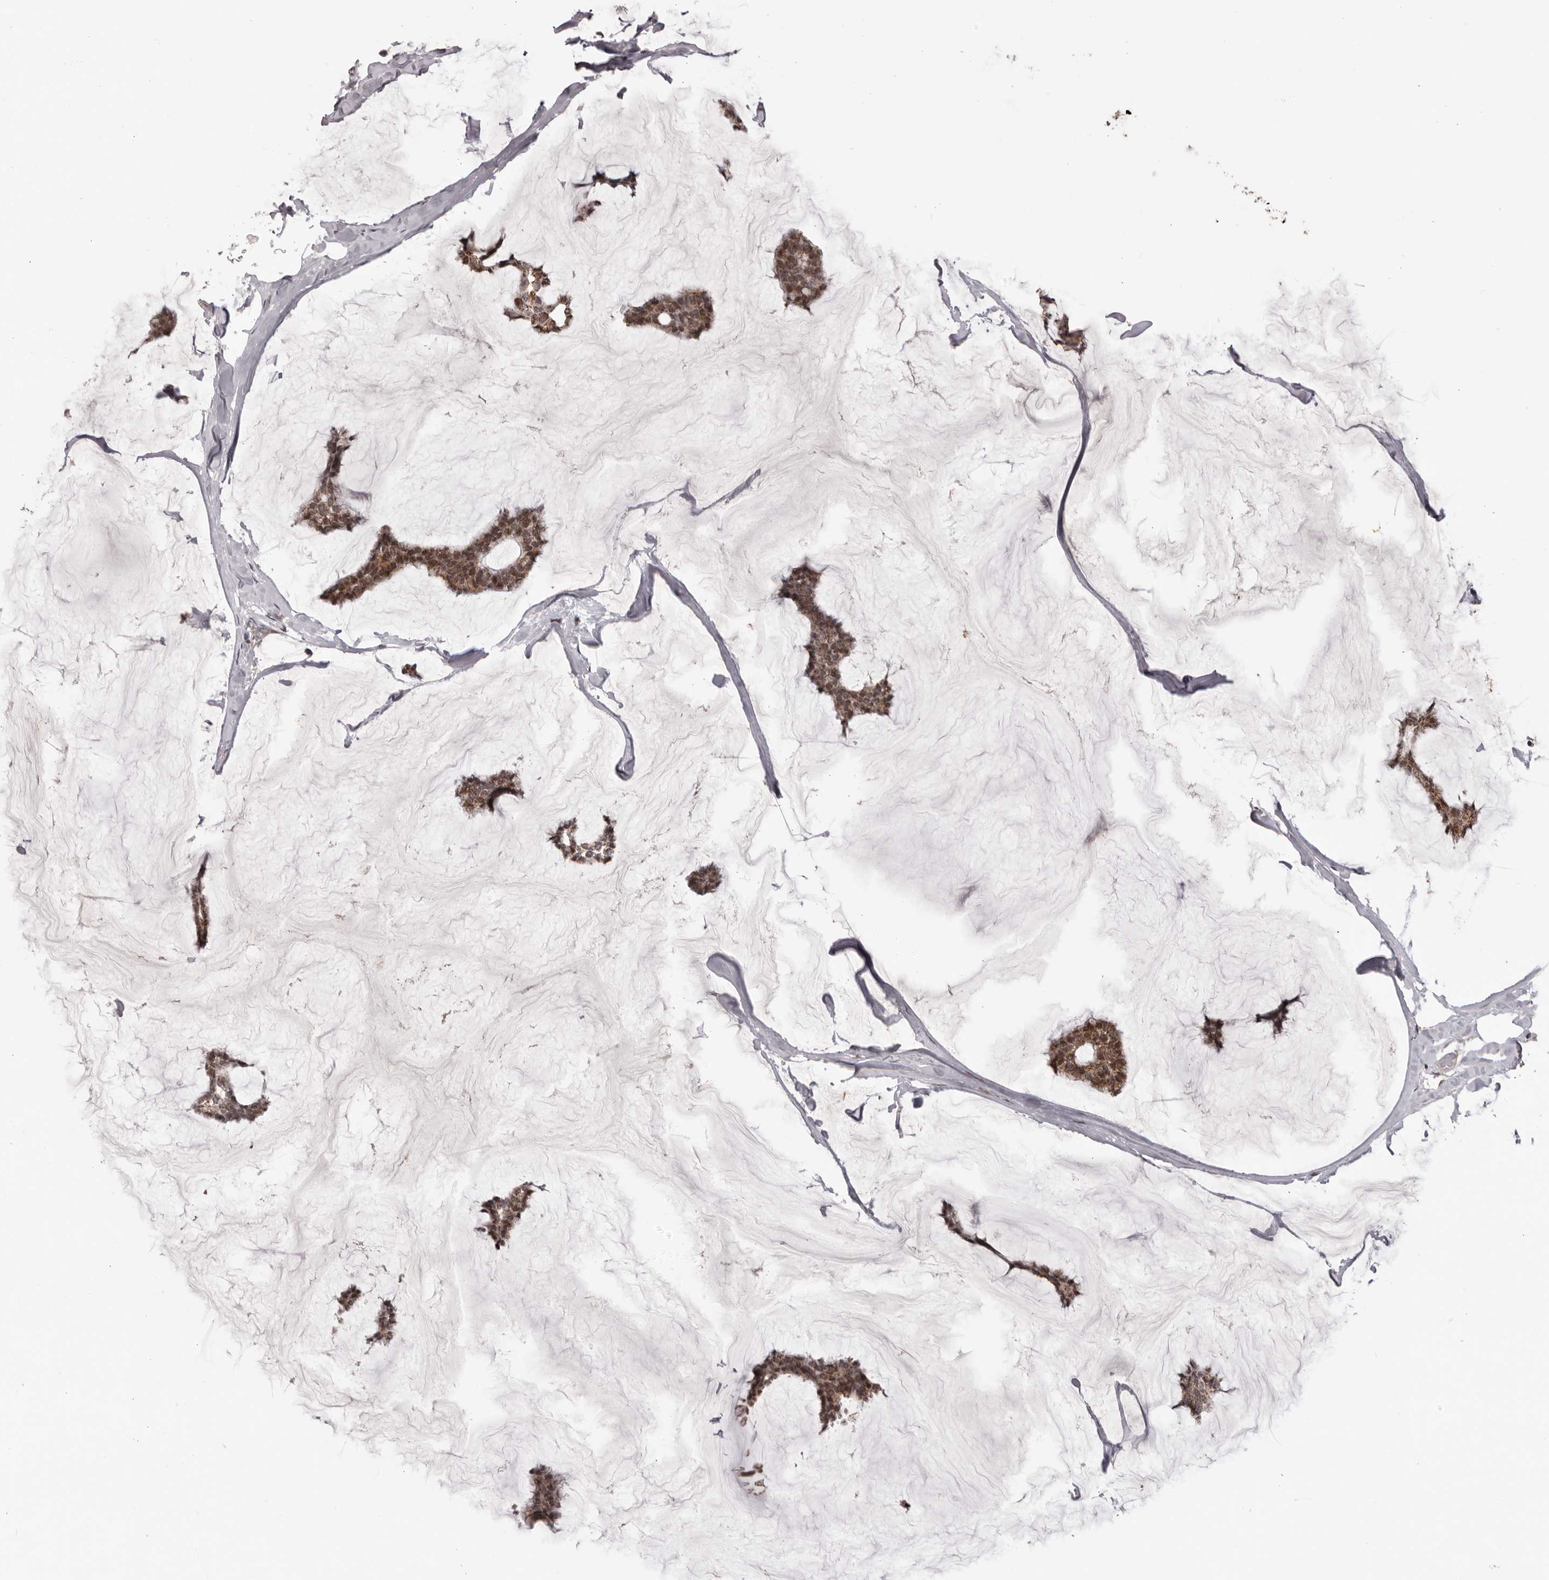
{"staining": {"intensity": "moderate", "quantity": ">75%", "location": "cytoplasmic/membranous,nuclear"}, "tissue": "breast cancer", "cell_type": "Tumor cells", "image_type": "cancer", "snomed": [{"axis": "morphology", "description": "Duct carcinoma"}, {"axis": "topography", "description": "Breast"}], "caption": "Immunohistochemistry image of neoplastic tissue: human infiltrating ductal carcinoma (breast) stained using immunohistochemistry (IHC) reveals medium levels of moderate protein expression localized specifically in the cytoplasmic/membranous and nuclear of tumor cells, appearing as a cytoplasmic/membranous and nuclear brown color.", "gene": "C17orf99", "patient": {"sex": "female", "age": 93}}